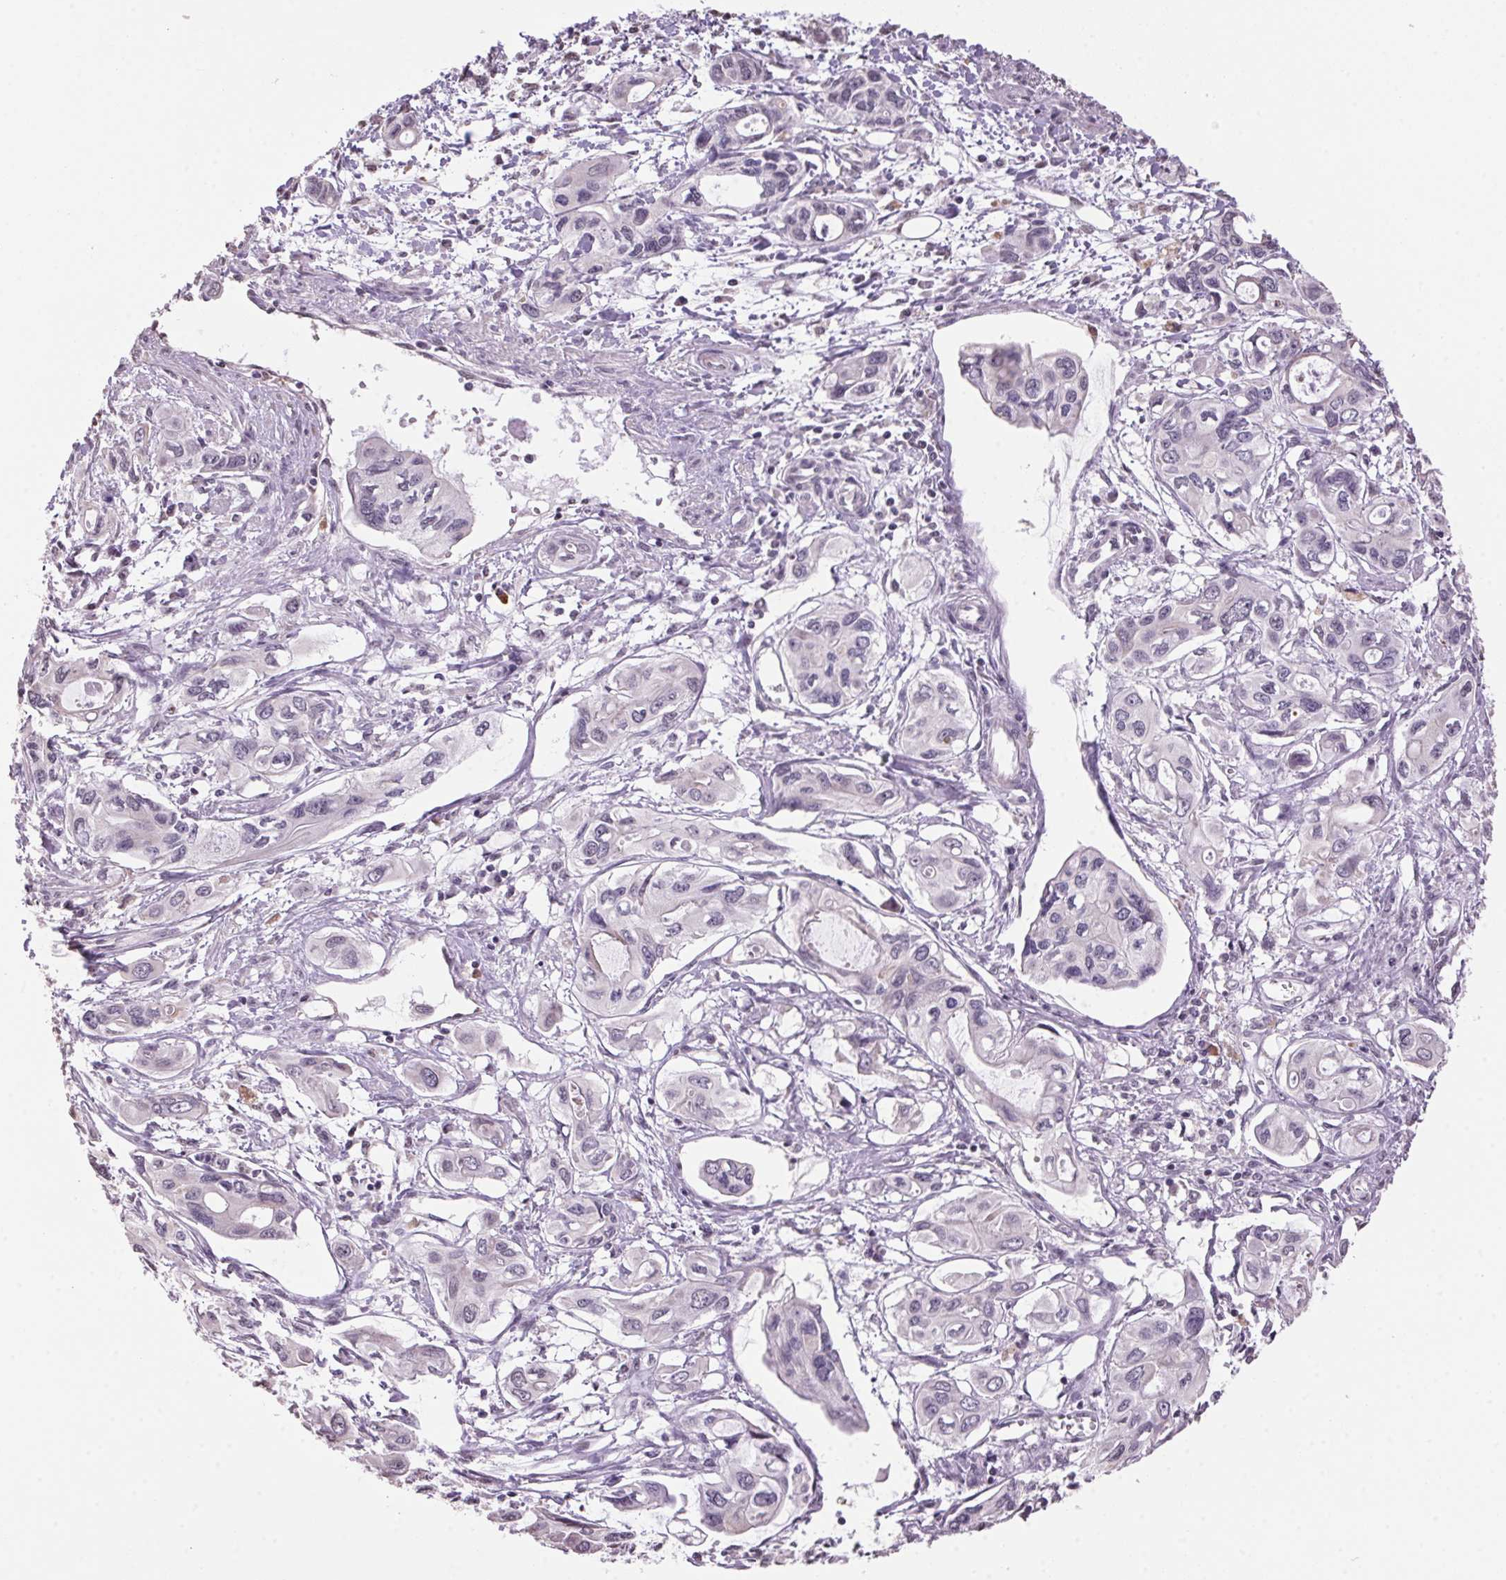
{"staining": {"intensity": "negative", "quantity": "none", "location": "none"}, "tissue": "pancreatic cancer", "cell_type": "Tumor cells", "image_type": "cancer", "snomed": [{"axis": "morphology", "description": "Adenocarcinoma, NOS"}, {"axis": "topography", "description": "Pancreas"}], "caption": "Immunohistochemical staining of human pancreatic cancer displays no significant expression in tumor cells. (DAB (3,3'-diaminobenzidine) immunohistochemistry, high magnification).", "gene": "VWA3B", "patient": {"sex": "male", "age": 60}}